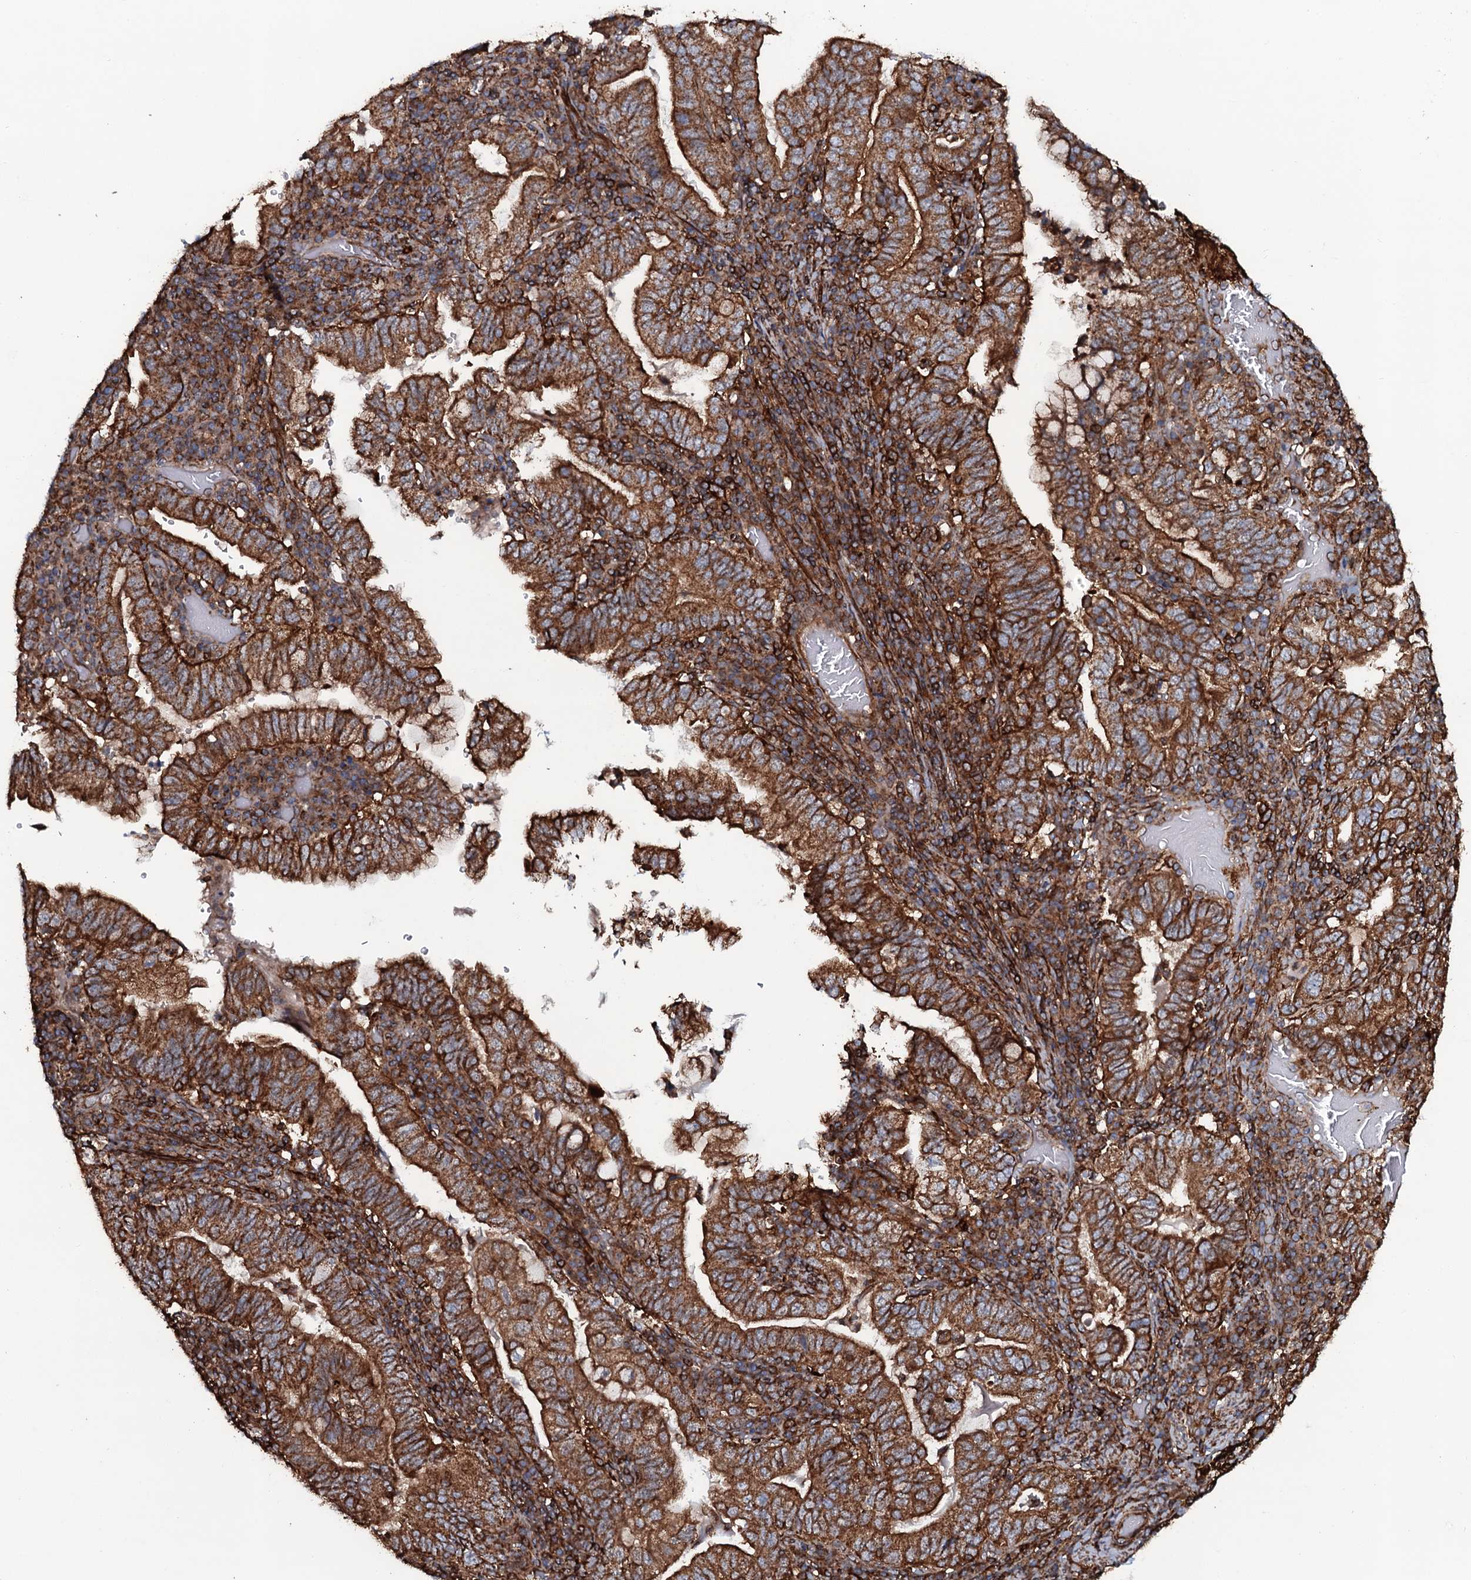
{"staining": {"intensity": "strong", "quantity": ">75%", "location": "cytoplasmic/membranous"}, "tissue": "stomach cancer", "cell_type": "Tumor cells", "image_type": "cancer", "snomed": [{"axis": "morphology", "description": "Normal tissue, NOS"}, {"axis": "morphology", "description": "Adenocarcinoma, NOS"}, {"axis": "topography", "description": "Esophagus"}, {"axis": "topography", "description": "Stomach, upper"}, {"axis": "topography", "description": "Peripheral nerve tissue"}], "caption": "High-power microscopy captured an immunohistochemistry histopathology image of stomach adenocarcinoma, revealing strong cytoplasmic/membranous staining in approximately >75% of tumor cells. The staining was performed using DAB to visualize the protein expression in brown, while the nuclei were stained in blue with hematoxylin (Magnification: 20x).", "gene": "VWA8", "patient": {"sex": "male", "age": 62}}